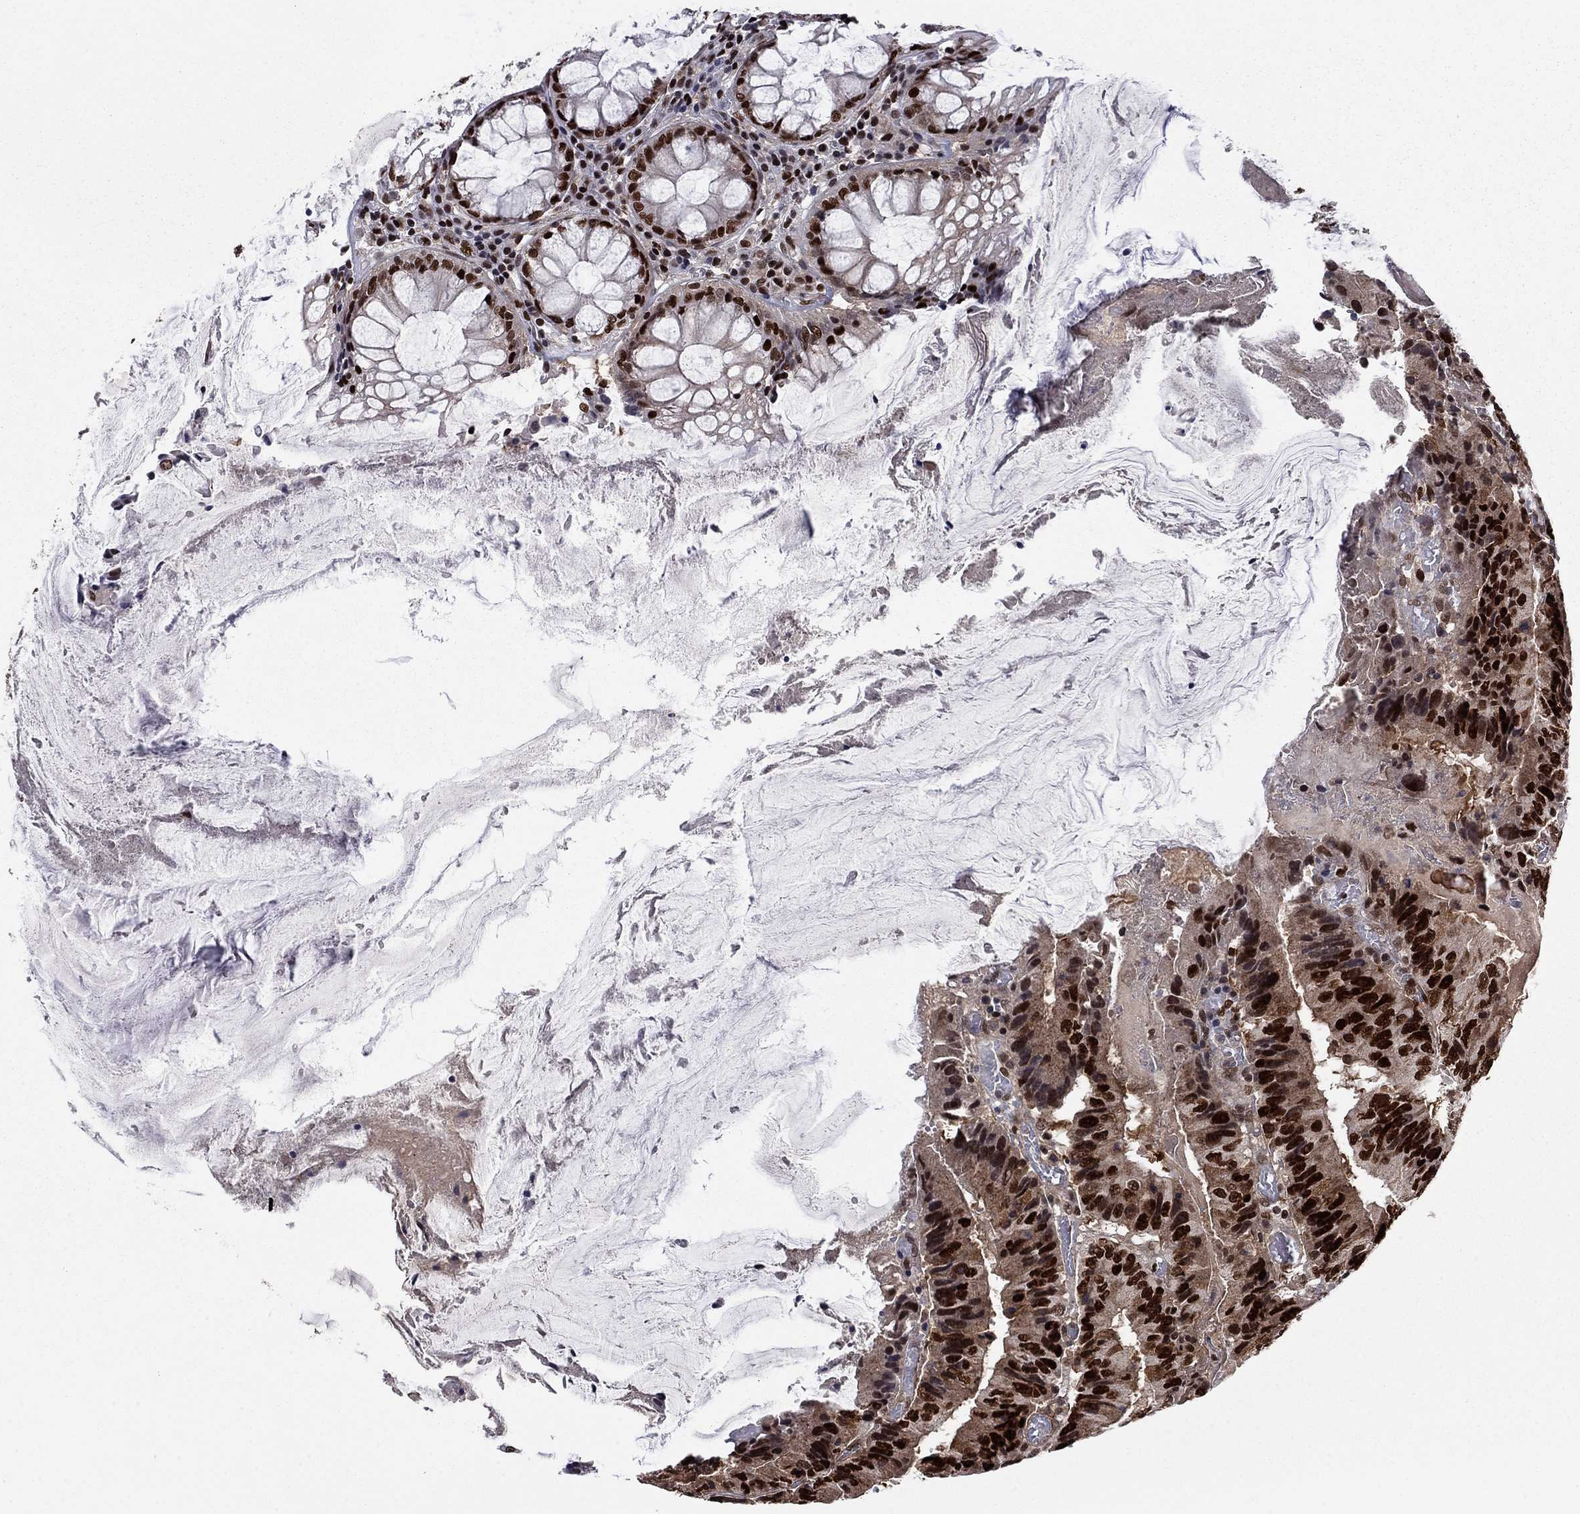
{"staining": {"intensity": "strong", "quantity": ">75%", "location": "nuclear"}, "tissue": "colorectal cancer", "cell_type": "Tumor cells", "image_type": "cancer", "snomed": [{"axis": "morphology", "description": "Adenocarcinoma, NOS"}, {"axis": "topography", "description": "Colon"}], "caption": "There is high levels of strong nuclear expression in tumor cells of colorectal cancer (adenocarcinoma), as demonstrated by immunohistochemical staining (brown color).", "gene": "RPRD1B", "patient": {"sex": "female", "age": 86}}